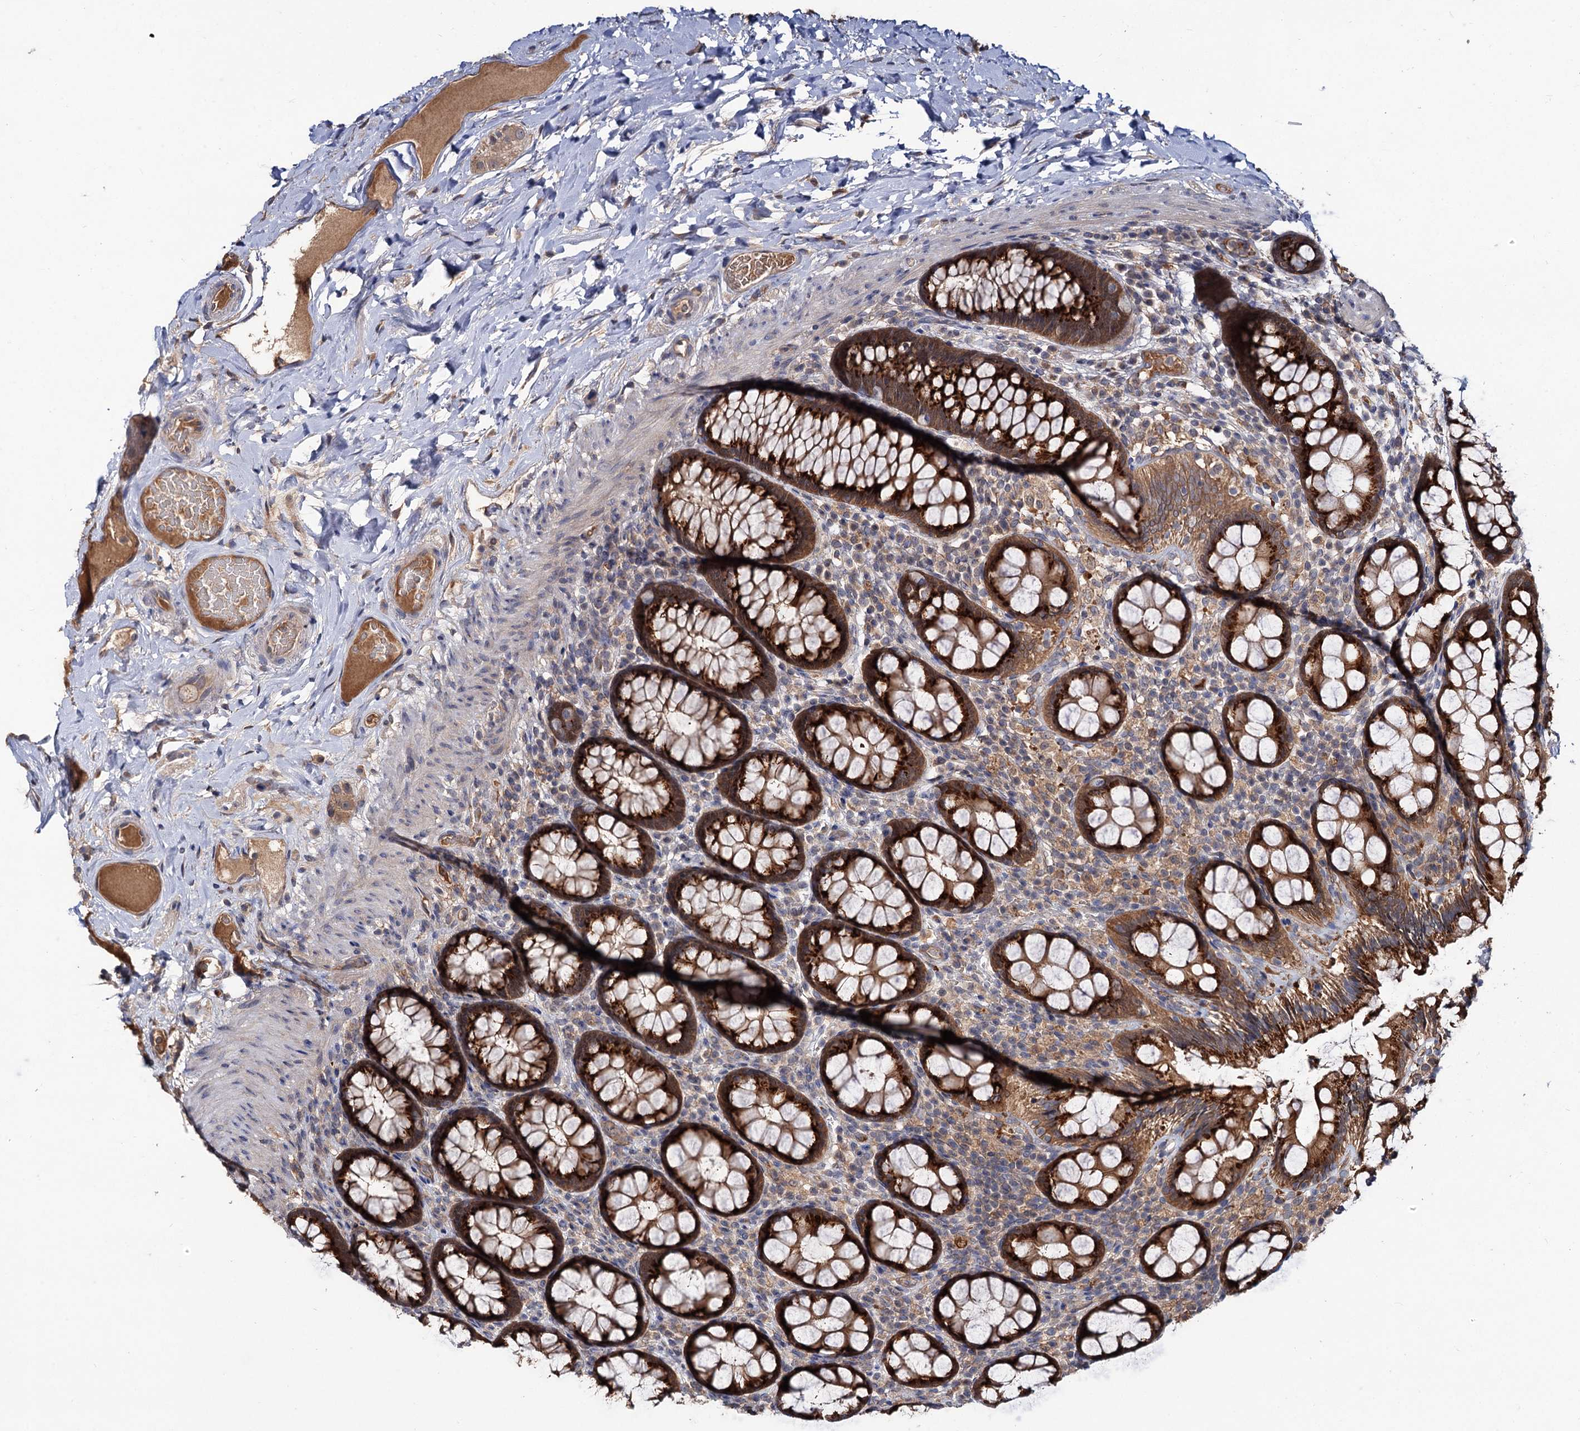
{"staining": {"intensity": "strong", "quantity": ">75%", "location": "cytoplasmic/membranous"}, "tissue": "rectum", "cell_type": "Glandular cells", "image_type": "normal", "snomed": [{"axis": "morphology", "description": "Normal tissue, NOS"}, {"axis": "topography", "description": "Rectum"}], "caption": "IHC of unremarkable human rectum exhibits high levels of strong cytoplasmic/membranous expression in about >75% of glandular cells.", "gene": "NUDCD2", "patient": {"sex": "male", "age": 83}}